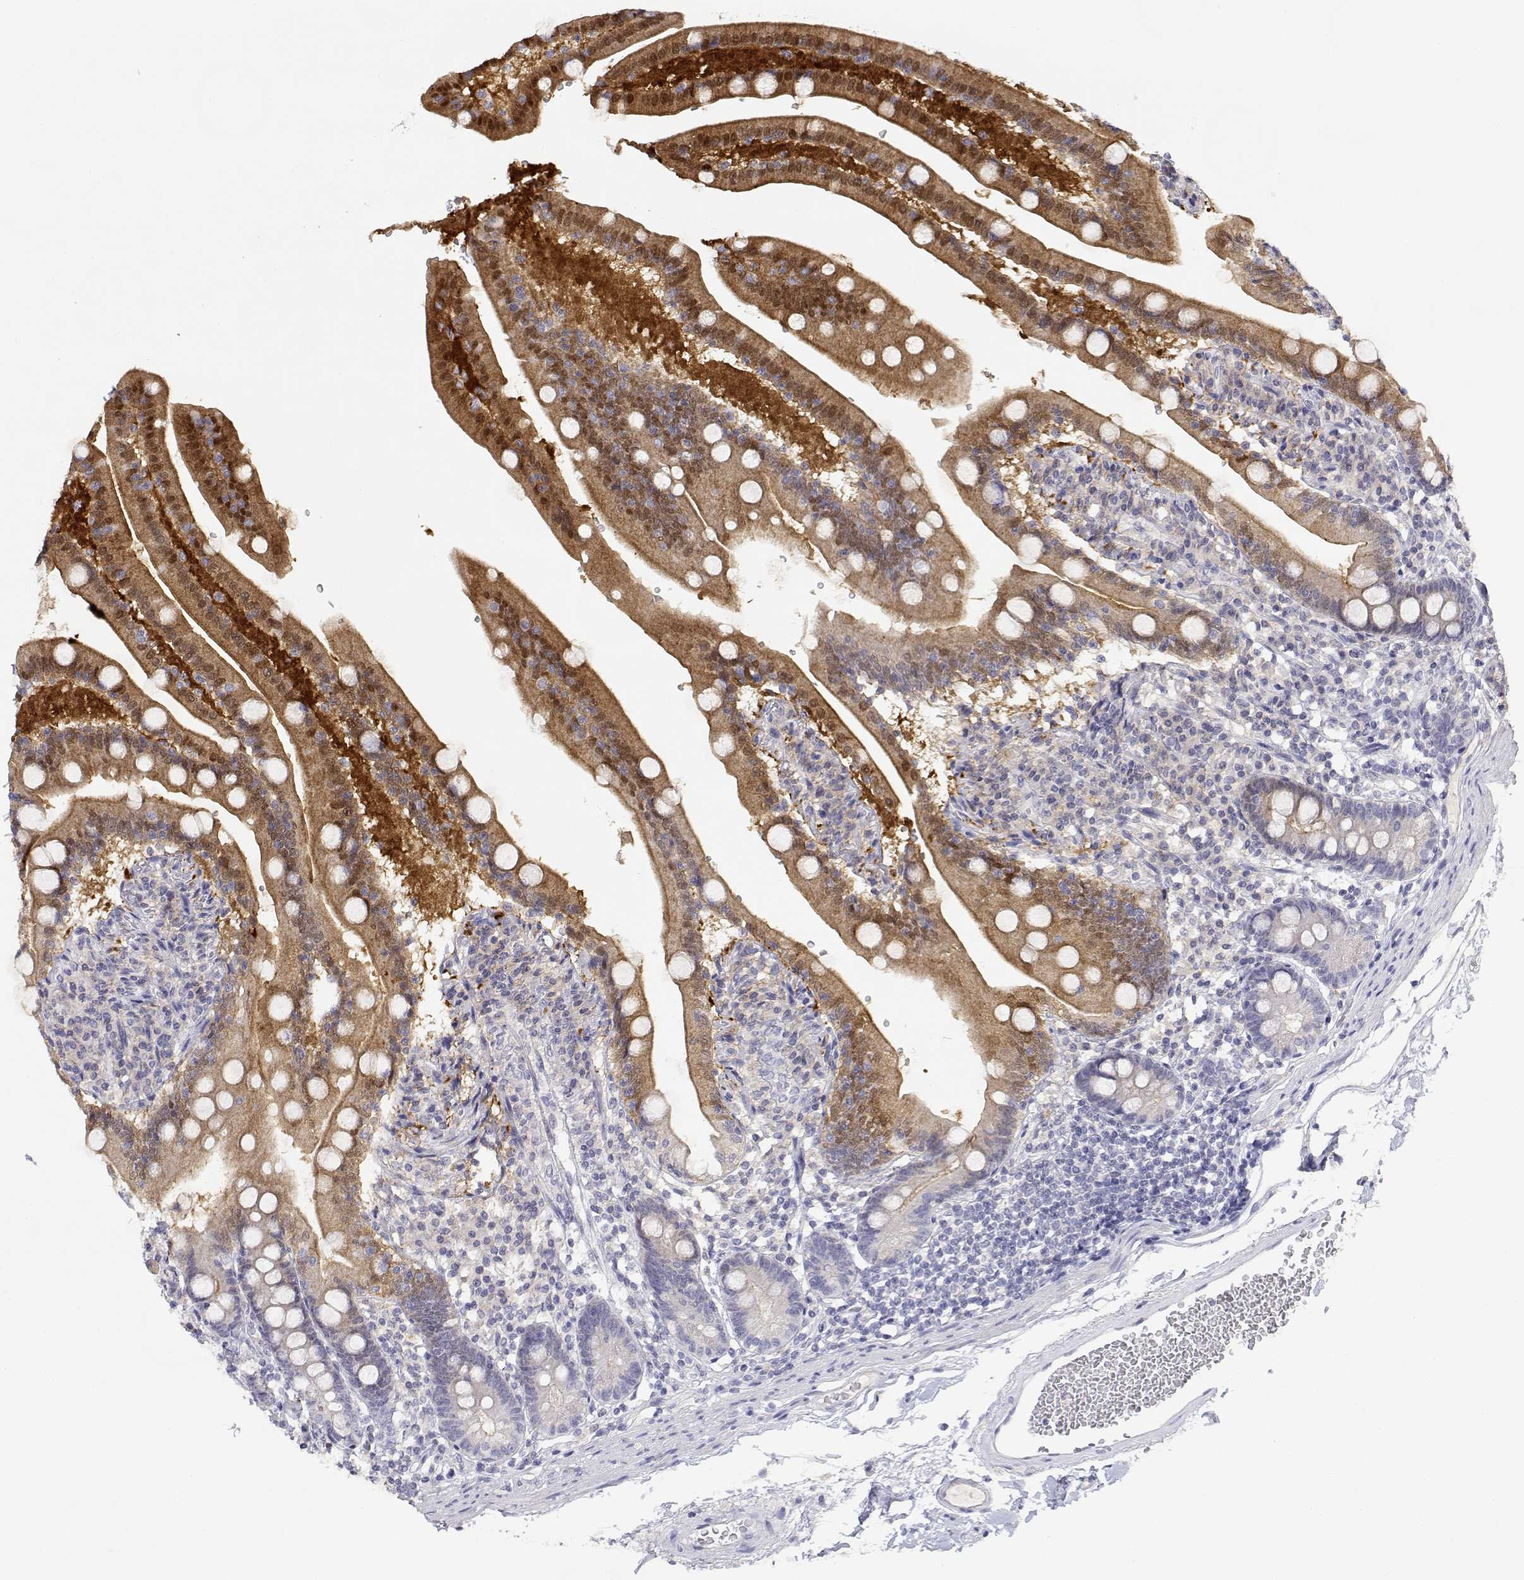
{"staining": {"intensity": "strong", "quantity": "25%-75%", "location": "cytoplasmic/membranous,nuclear"}, "tissue": "duodenum", "cell_type": "Glandular cells", "image_type": "normal", "snomed": [{"axis": "morphology", "description": "Normal tissue, NOS"}, {"axis": "topography", "description": "Duodenum"}], "caption": "IHC (DAB (3,3'-diaminobenzidine)) staining of unremarkable human duodenum exhibits strong cytoplasmic/membranous,nuclear protein staining in about 25%-75% of glandular cells.", "gene": "ADA", "patient": {"sex": "female", "age": 67}}